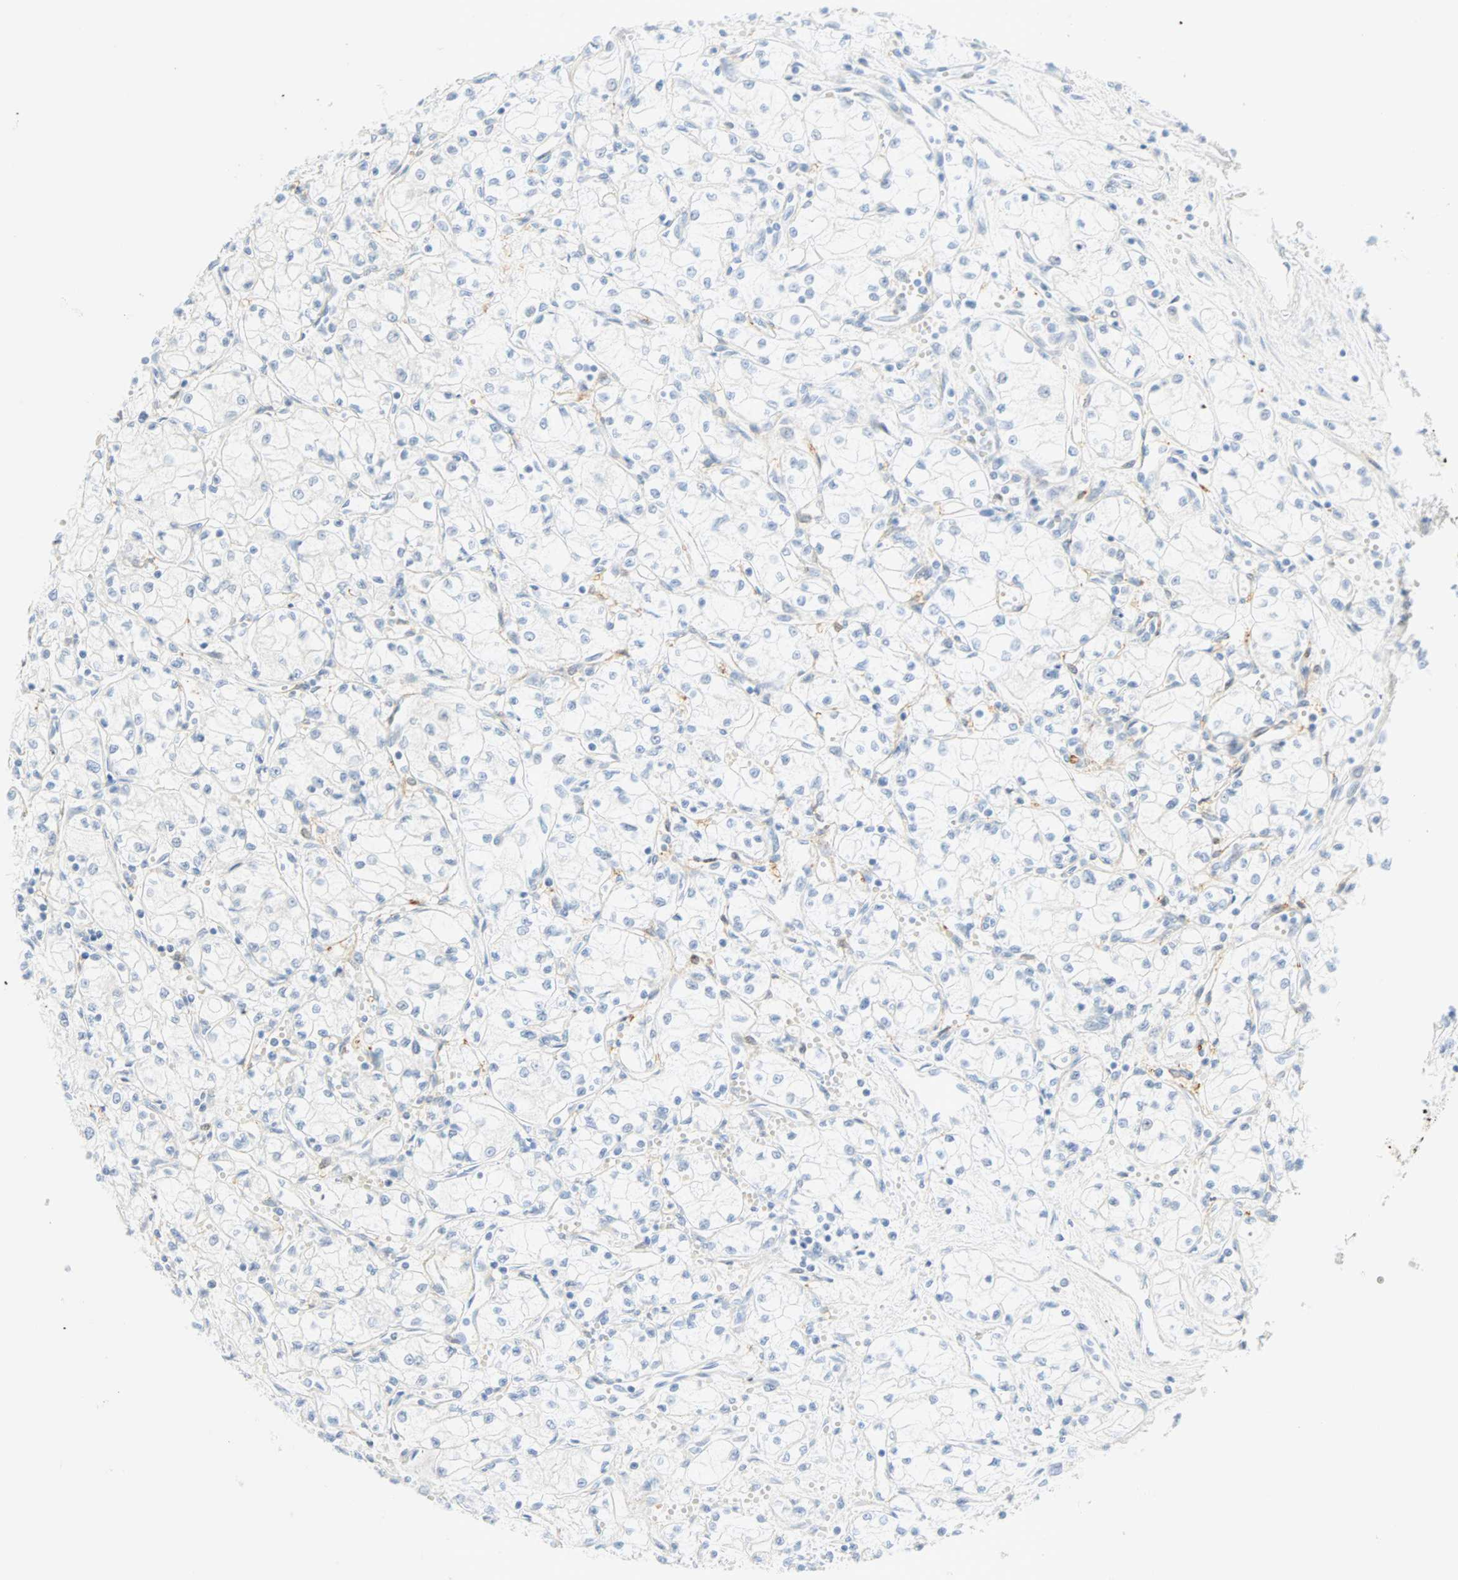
{"staining": {"intensity": "negative", "quantity": "none", "location": "none"}, "tissue": "renal cancer", "cell_type": "Tumor cells", "image_type": "cancer", "snomed": [{"axis": "morphology", "description": "Normal tissue, NOS"}, {"axis": "morphology", "description": "Adenocarcinoma, NOS"}, {"axis": "topography", "description": "Kidney"}], "caption": "A photomicrograph of renal cancer stained for a protein displays no brown staining in tumor cells.", "gene": "SELENBP1", "patient": {"sex": "male", "age": 59}}